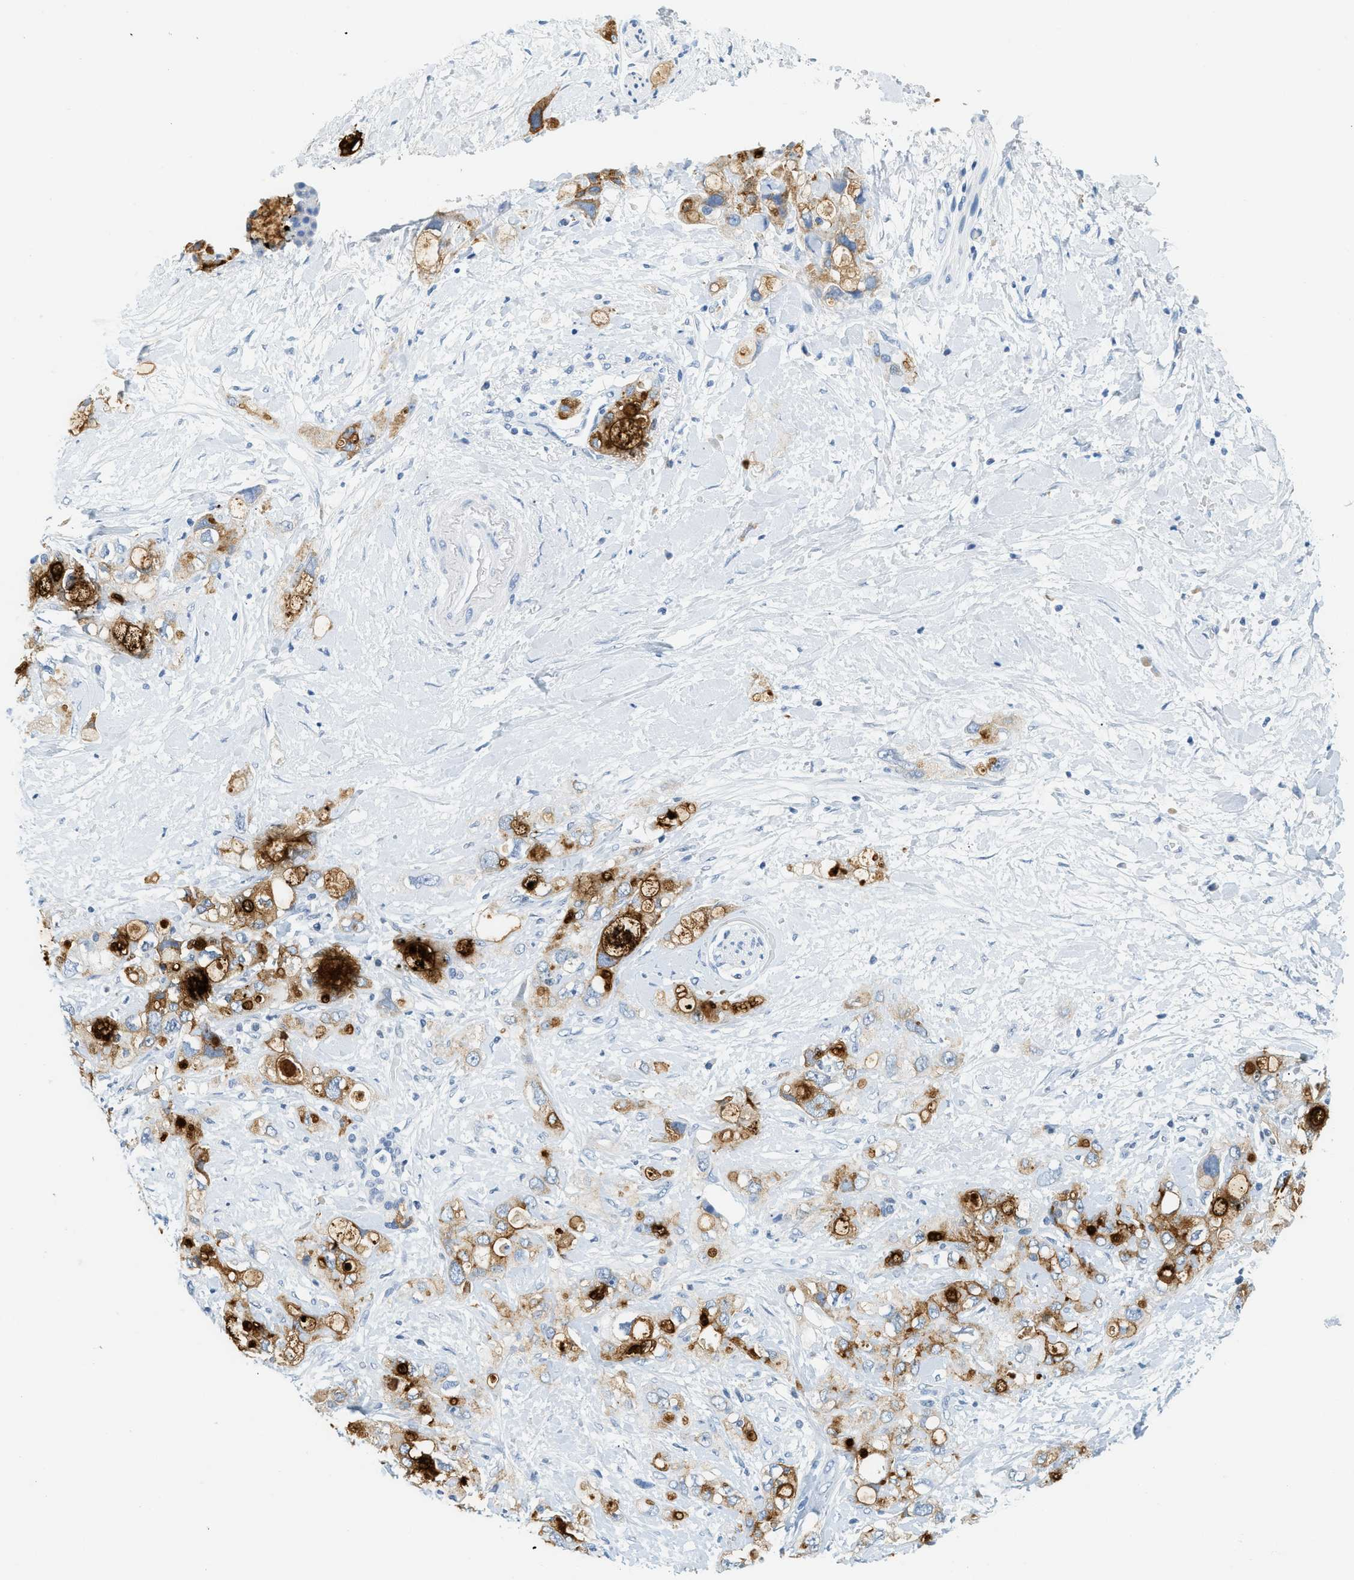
{"staining": {"intensity": "strong", "quantity": ">75%", "location": "cytoplasmic/membranous"}, "tissue": "pancreatic cancer", "cell_type": "Tumor cells", "image_type": "cancer", "snomed": [{"axis": "morphology", "description": "Adenocarcinoma, NOS"}, {"axis": "topography", "description": "Pancreas"}], "caption": "A micrograph showing strong cytoplasmic/membranous staining in approximately >75% of tumor cells in pancreatic cancer (adenocarcinoma), as visualized by brown immunohistochemical staining.", "gene": "LCN2", "patient": {"sex": "female", "age": 56}}